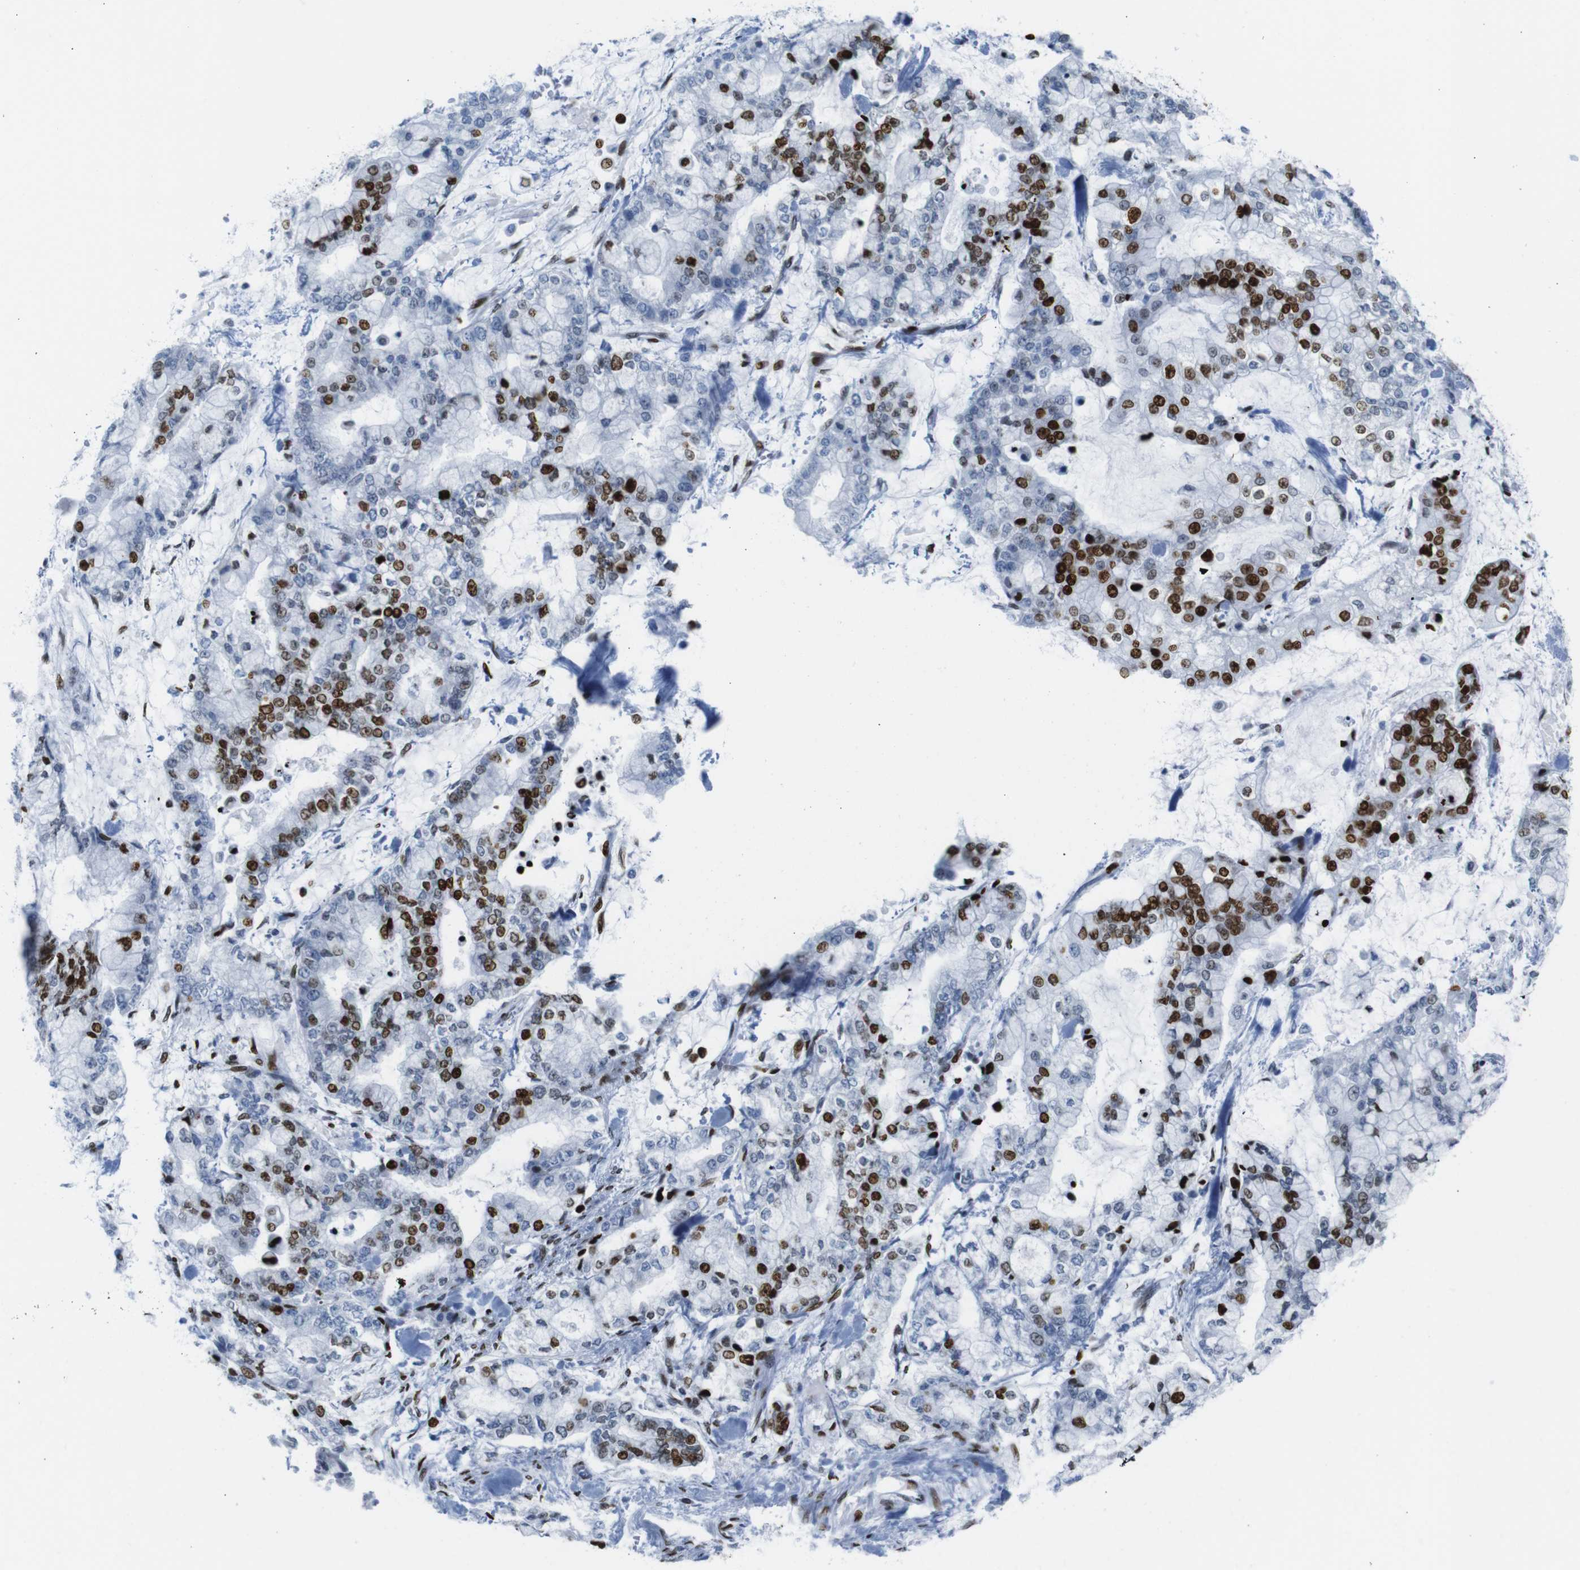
{"staining": {"intensity": "strong", "quantity": "25%-75%", "location": "nuclear"}, "tissue": "stomach cancer", "cell_type": "Tumor cells", "image_type": "cancer", "snomed": [{"axis": "morphology", "description": "Normal tissue, NOS"}, {"axis": "morphology", "description": "Adenocarcinoma, NOS"}, {"axis": "topography", "description": "Stomach, upper"}, {"axis": "topography", "description": "Stomach"}], "caption": "Immunohistochemistry (IHC) (DAB (3,3'-diaminobenzidine)) staining of stomach adenocarcinoma demonstrates strong nuclear protein expression in about 25%-75% of tumor cells.", "gene": "NPIPB15", "patient": {"sex": "male", "age": 76}}